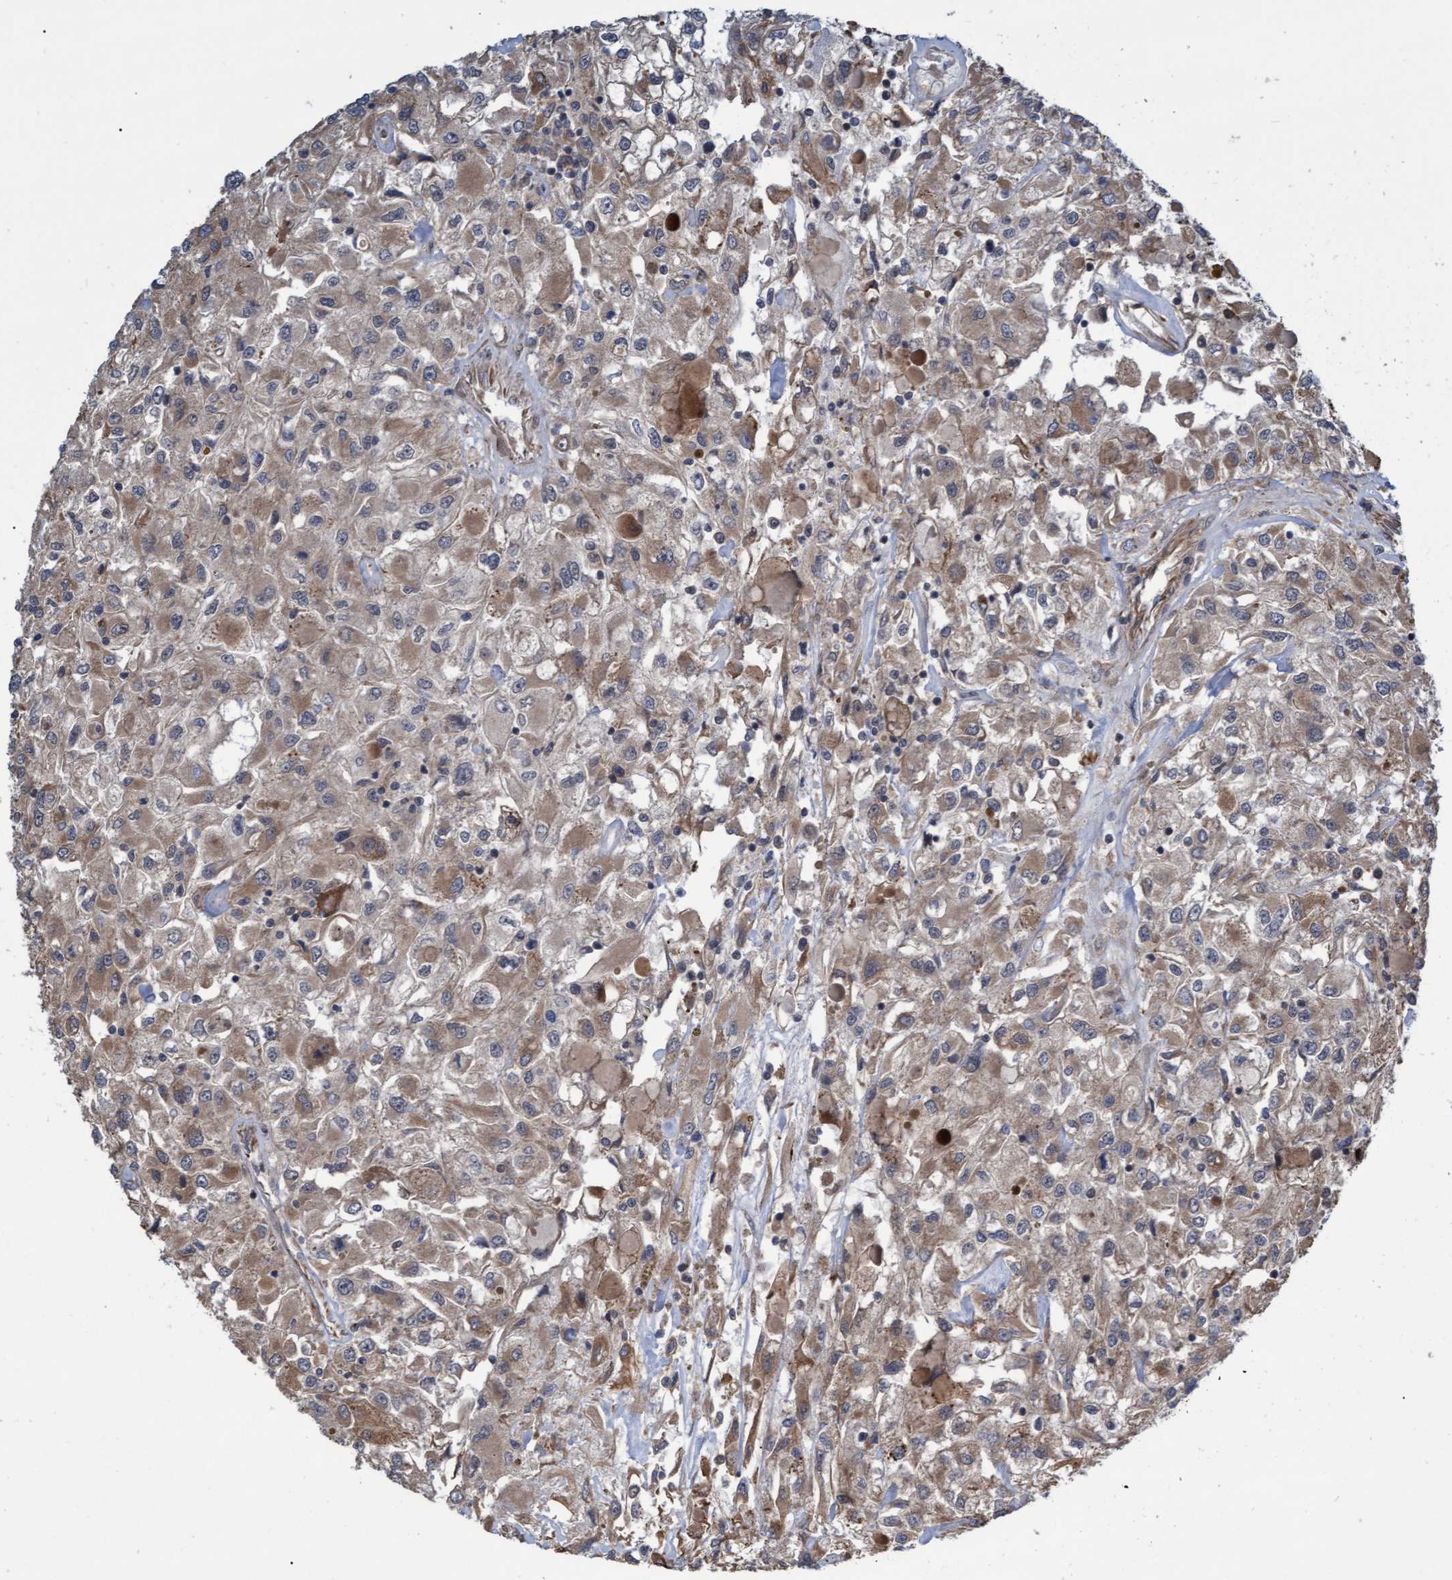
{"staining": {"intensity": "moderate", "quantity": ">75%", "location": "cytoplasmic/membranous"}, "tissue": "renal cancer", "cell_type": "Tumor cells", "image_type": "cancer", "snomed": [{"axis": "morphology", "description": "Adenocarcinoma, NOS"}, {"axis": "topography", "description": "Kidney"}], "caption": "An IHC photomicrograph of tumor tissue is shown. Protein staining in brown labels moderate cytoplasmic/membranous positivity in adenocarcinoma (renal) within tumor cells. (DAB IHC, brown staining for protein, blue staining for nuclei).", "gene": "TNFRSF10B", "patient": {"sex": "female", "age": 52}}